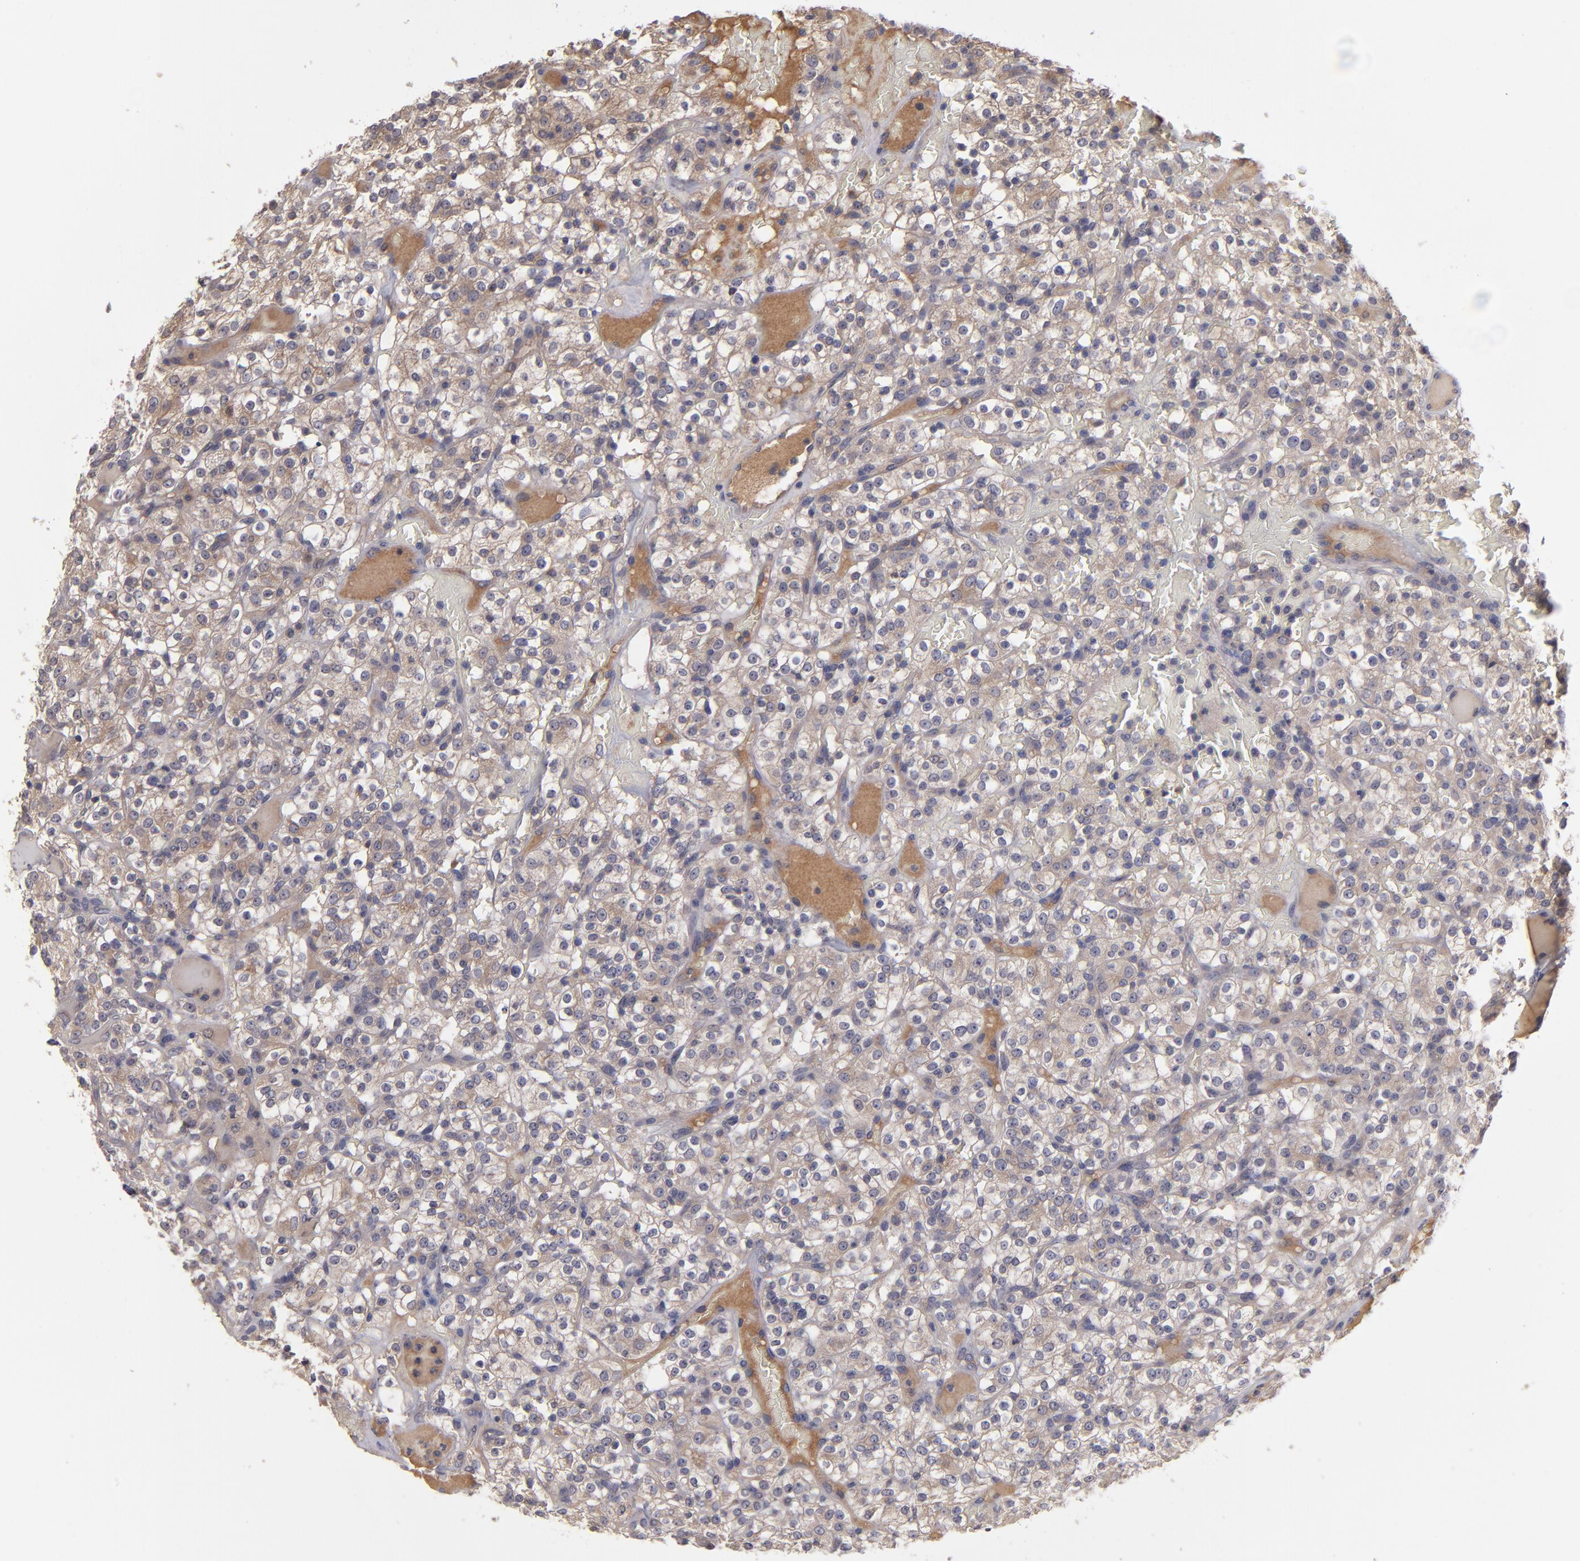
{"staining": {"intensity": "moderate", "quantity": ">75%", "location": "cytoplasmic/membranous"}, "tissue": "renal cancer", "cell_type": "Tumor cells", "image_type": "cancer", "snomed": [{"axis": "morphology", "description": "Normal tissue, NOS"}, {"axis": "morphology", "description": "Adenocarcinoma, NOS"}, {"axis": "topography", "description": "Kidney"}], "caption": "Immunohistochemical staining of renal adenocarcinoma shows medium levels of moderate cytoplasmic/membranous protein positivity in about >75% of tumor cells.", "gene": "MMP11", "patient": {"sex": "female", "age": 72}}